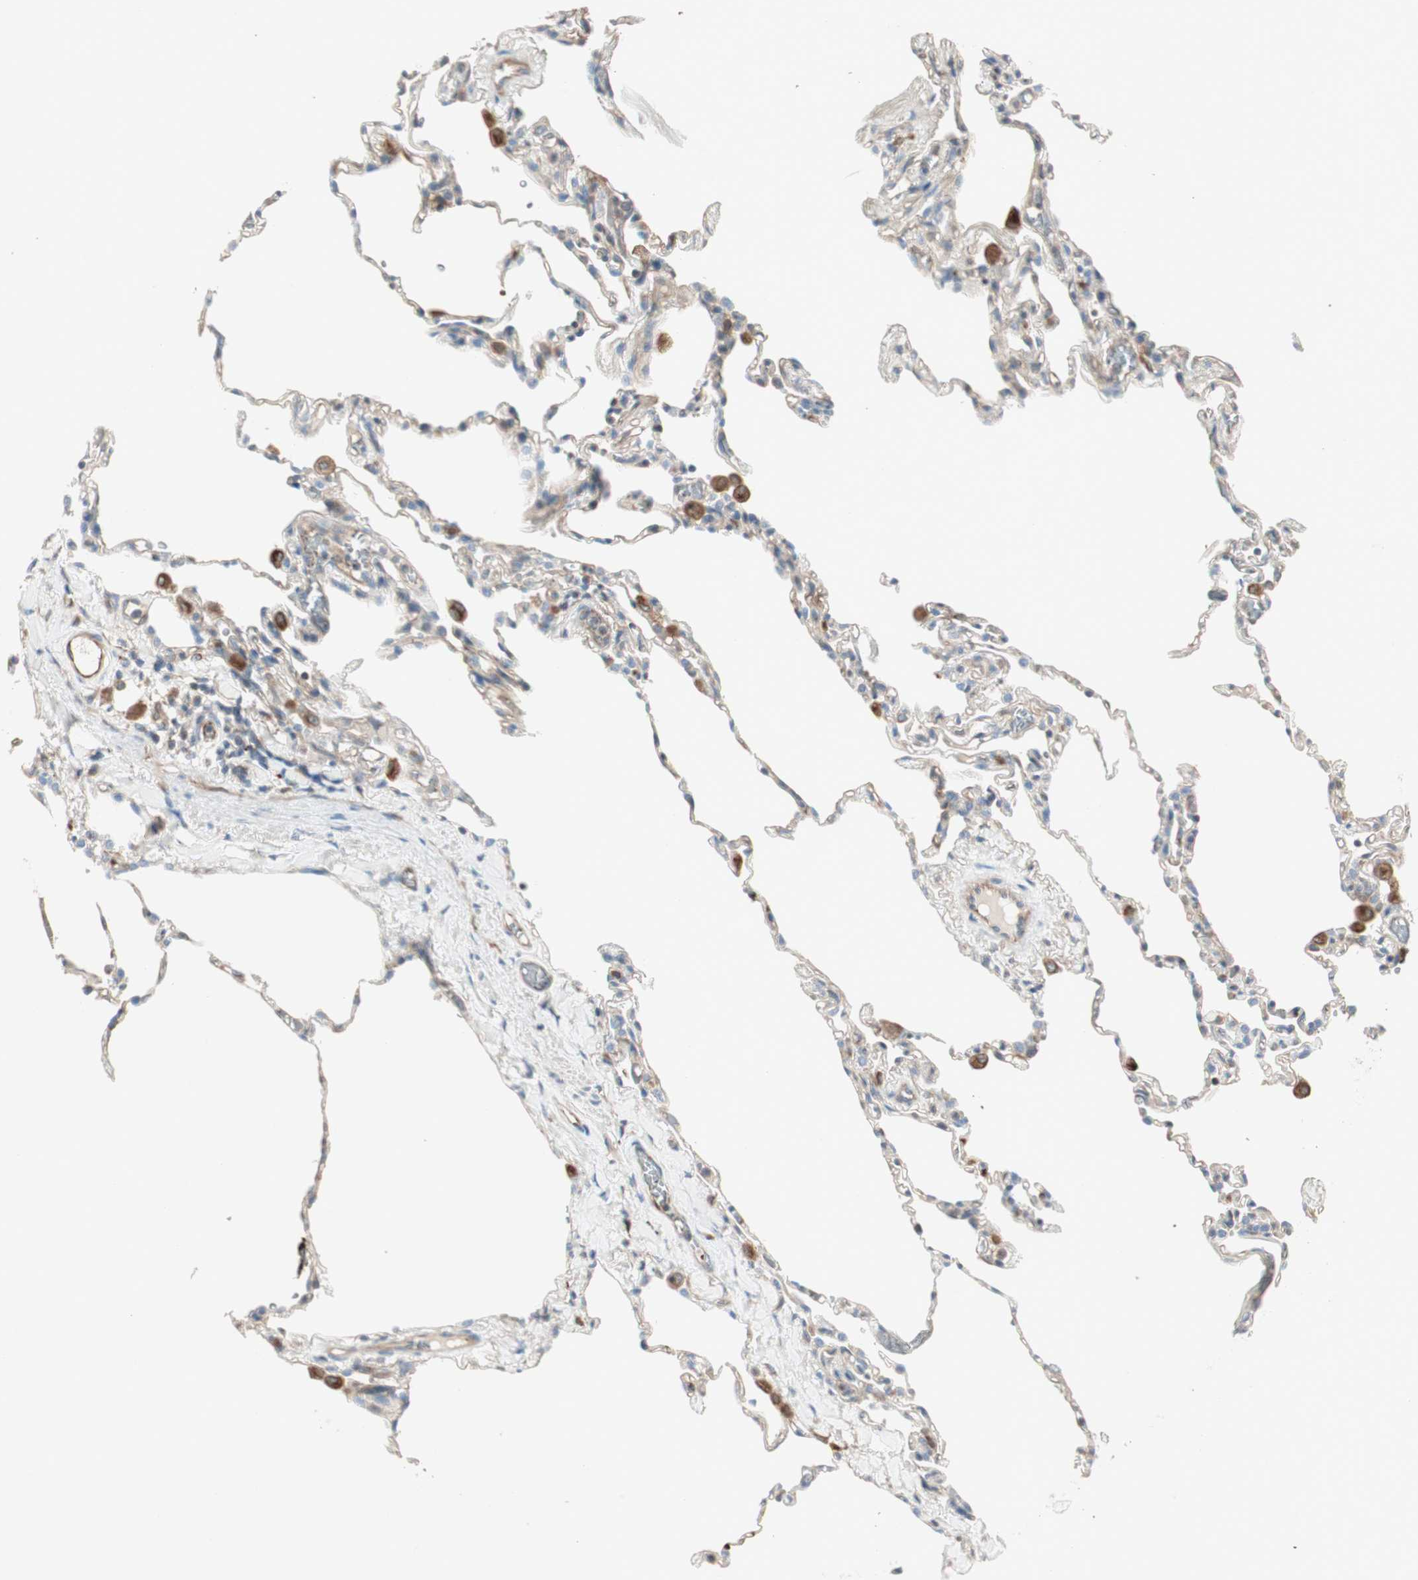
{"staining": {"intensity": "negative", "quantity": "none", "location": "none"}, "tissue": "lung", "cell_type": "Alveolar cells", "image_type": "normal", "snomed": [{"axis": "morphology", "description": "Normal tissue, NOS"}, {"axis": "topography", "description": "Lung"}], "caption": "This is a histopathology image of immunohistochemistry staining of benign lung, which shows no staining in alveolar cells. (DAB (3,3'-diaminobenzidine) IHC, high magnification).", "gene": "SRCIN1", "patient": {"sex": "male", "age": 59}}